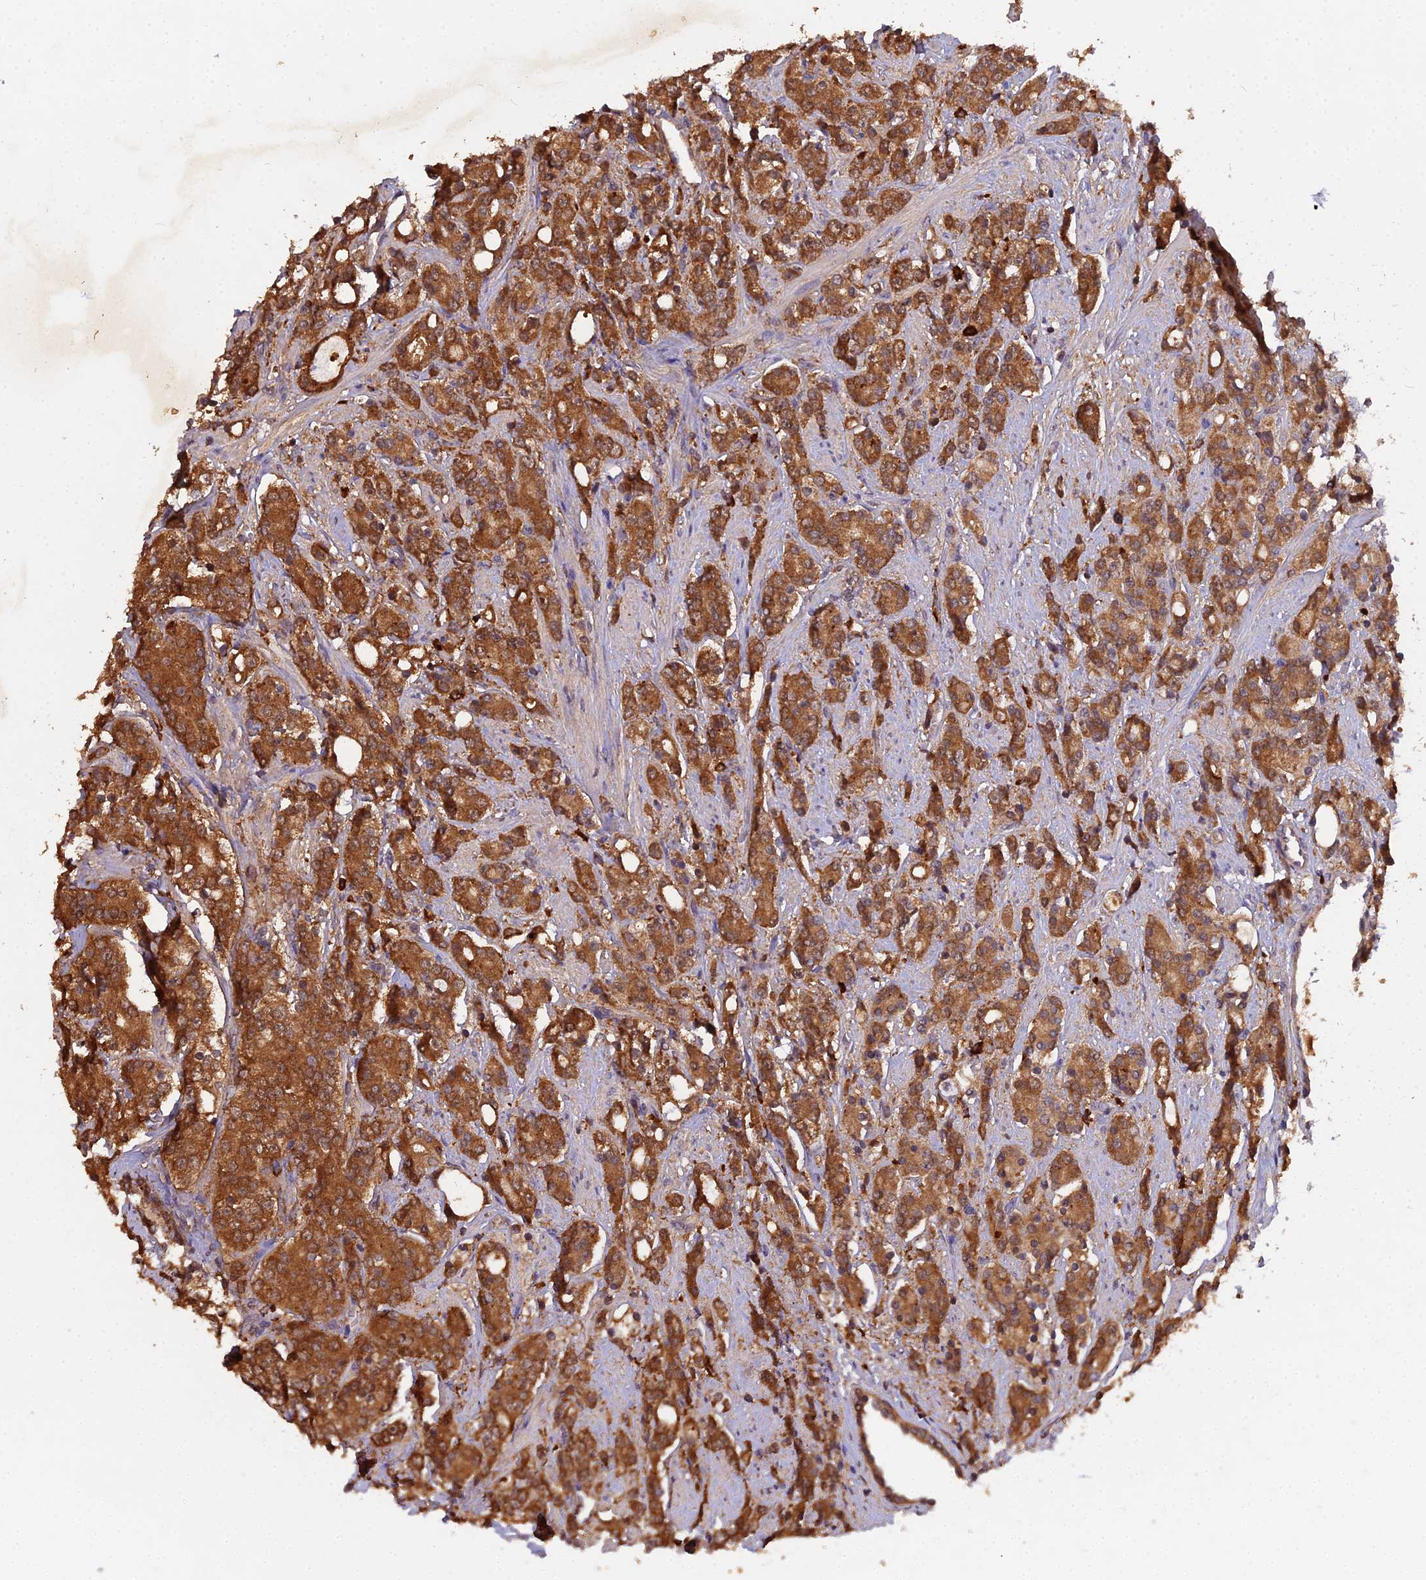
{"staining": {"intensity": "strong", "quantity": ">75%", "location": "cytoplasmic/membranous"}, "tissue": "prostate cancer", "cell_type": "Tumor cells", "image_type": "cancer", "snomed": [{"axis": "morphology", "description": "Adenocarcinoma, High grade"}, {"axis": "topography", "description": "Prostate"}], "caption": "Tumor cells display high levels of strong cytoplasmic/membranous positivity in approximately >75% of cells in prostate cancer.", "gene": "TMEM258", "patient": {"sex": "male", "age": 62}}